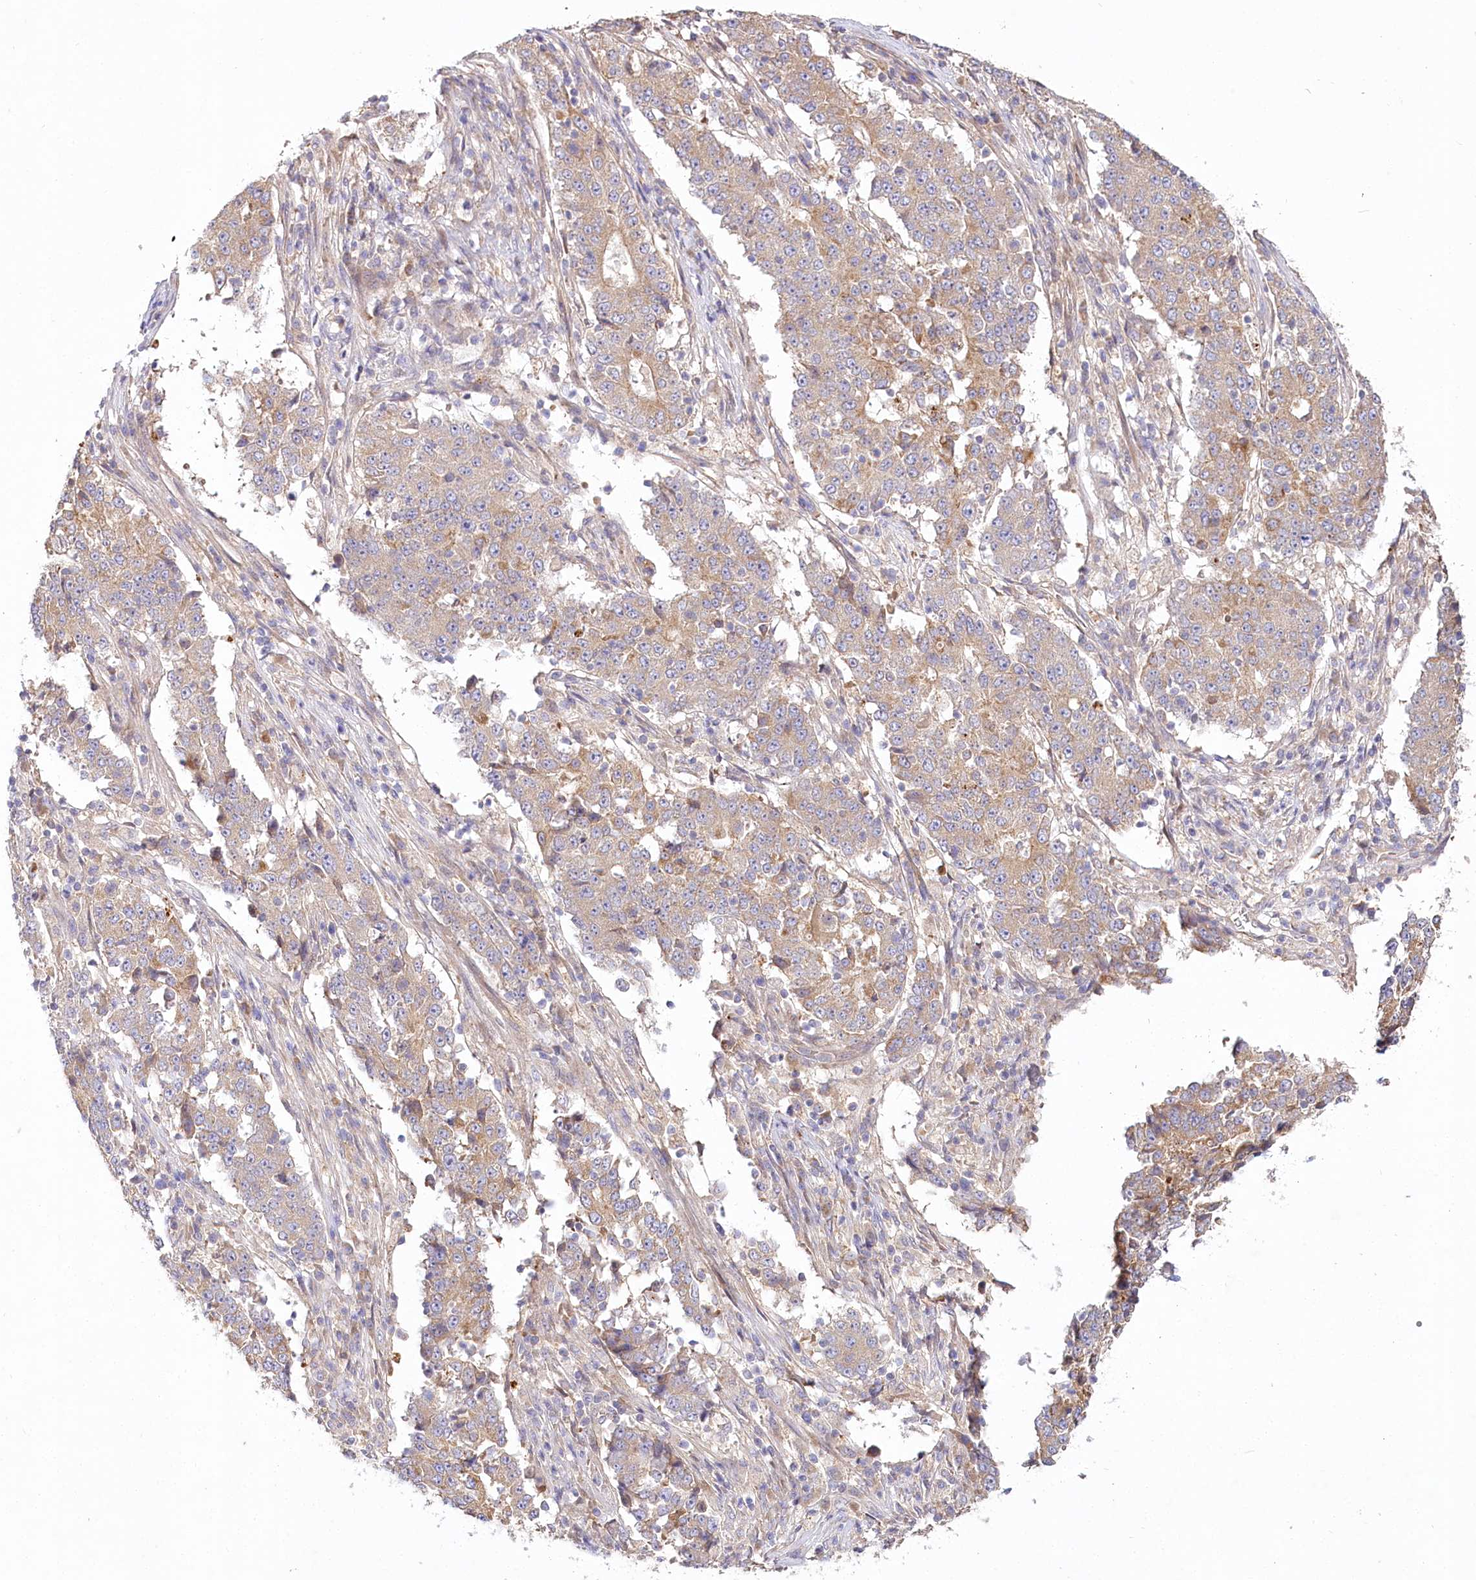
{"staining": {"intensity": "moderate", "quantity": "<25%", "location": "cytoplasmic/membranous"}, "tissue": "stomach cancer", "cell_type": "Tumor cells", "image_type": "cancer", "snomed": [{"axis": "morphology", "description": "Adenocarcinoma, NOS"}, {"axis": "topography", "description": "Stomach"}], "caption": "Immunohistochemical staining of human adenocarcinoma (stomach) shows moderate cytoplasmic/membranous protein positivity in about <25% of tumor cells.", "gene": "PYROXD1", "patient": {"sex": "male", "age": 59}}